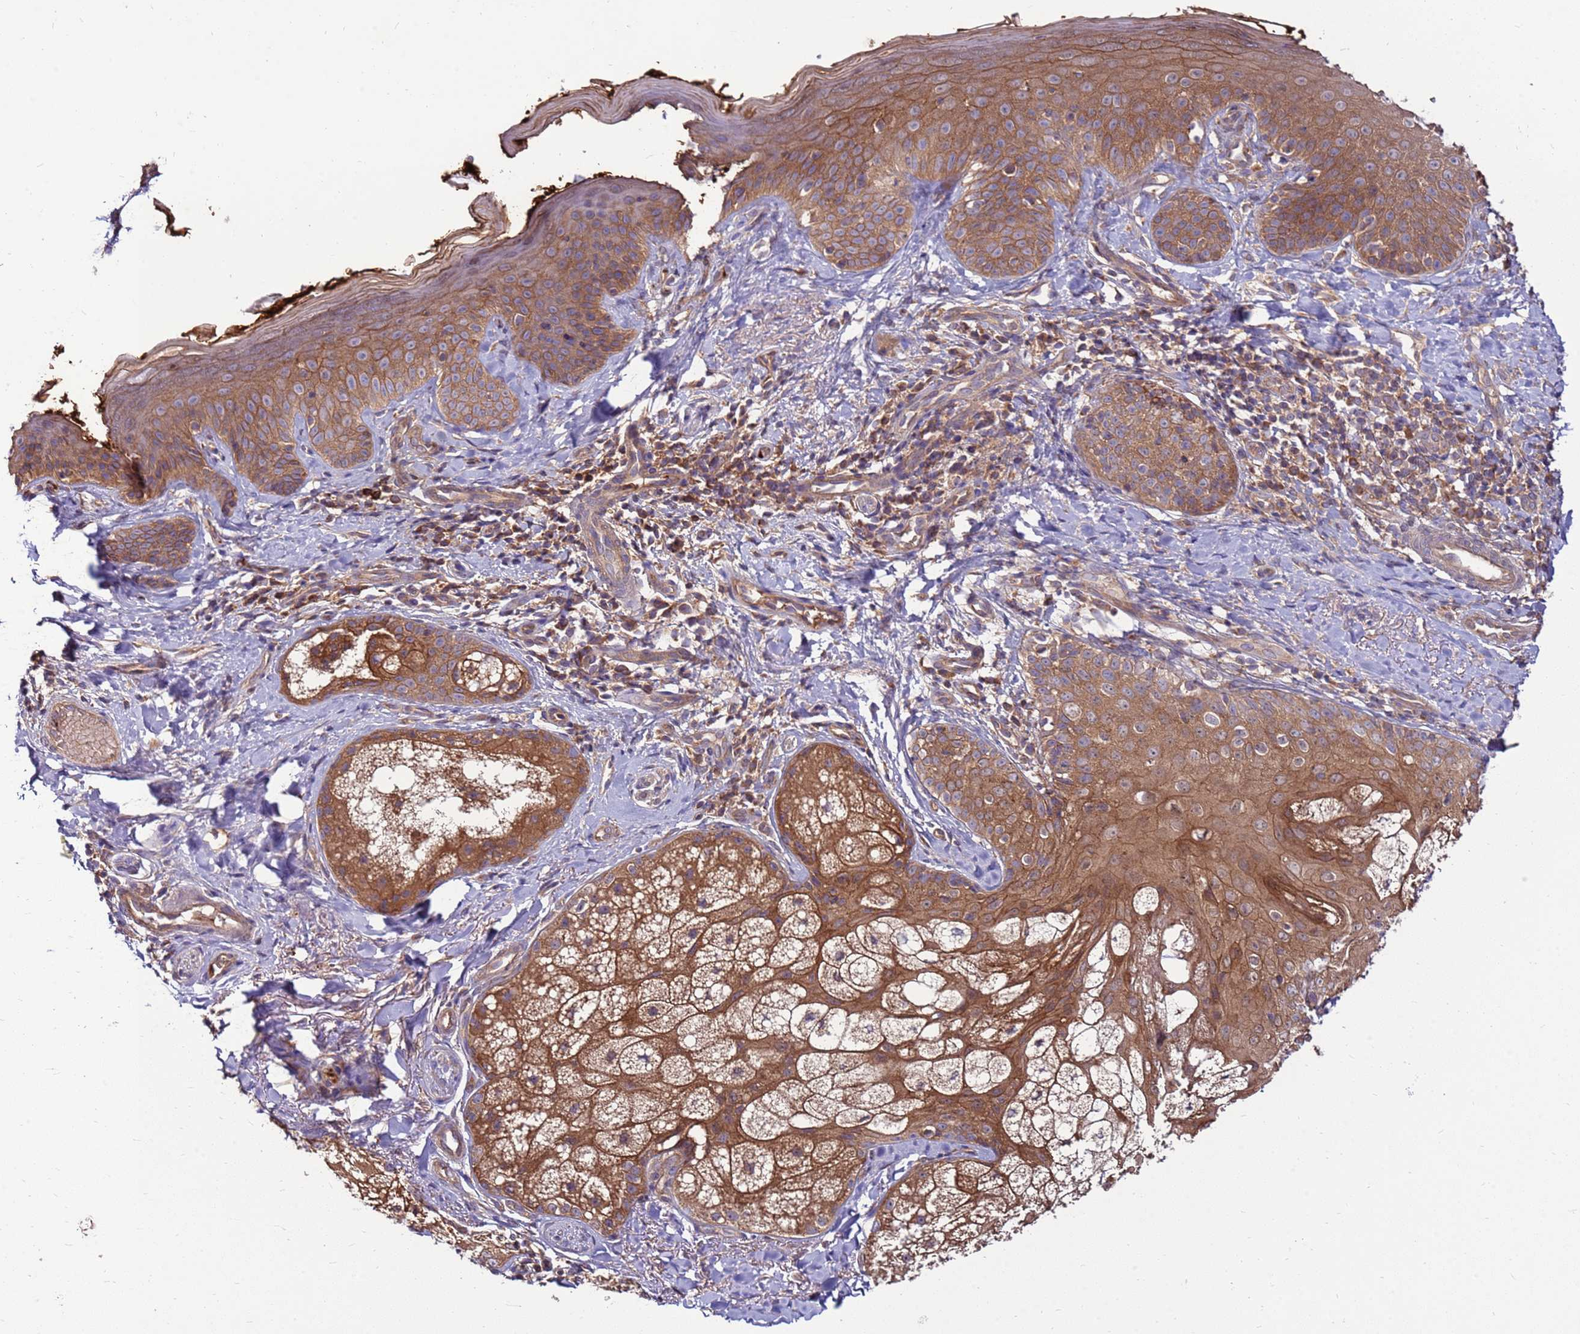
{"staining": {"intensity": "moderate", "quantity": ">75%", "location": "cytoplasmic/membranous"}, "tissue": "skin", "cell_type": "Fibroblasts", "image_type": "normal", "snomed": [{"axis": "morphology", "description": "Normal tissue, NOS"}, {"axis": "topography", "description": "Skin"}], "caption": "There is medium levels of moderate cytoplasmic/membranous staining in fibroblasts of unremarkable skin, as demonstrated by immunohistochemical staining (brown color).", "gene": "SLC44A5", "patient": {"sex": "male", "age": 57}}